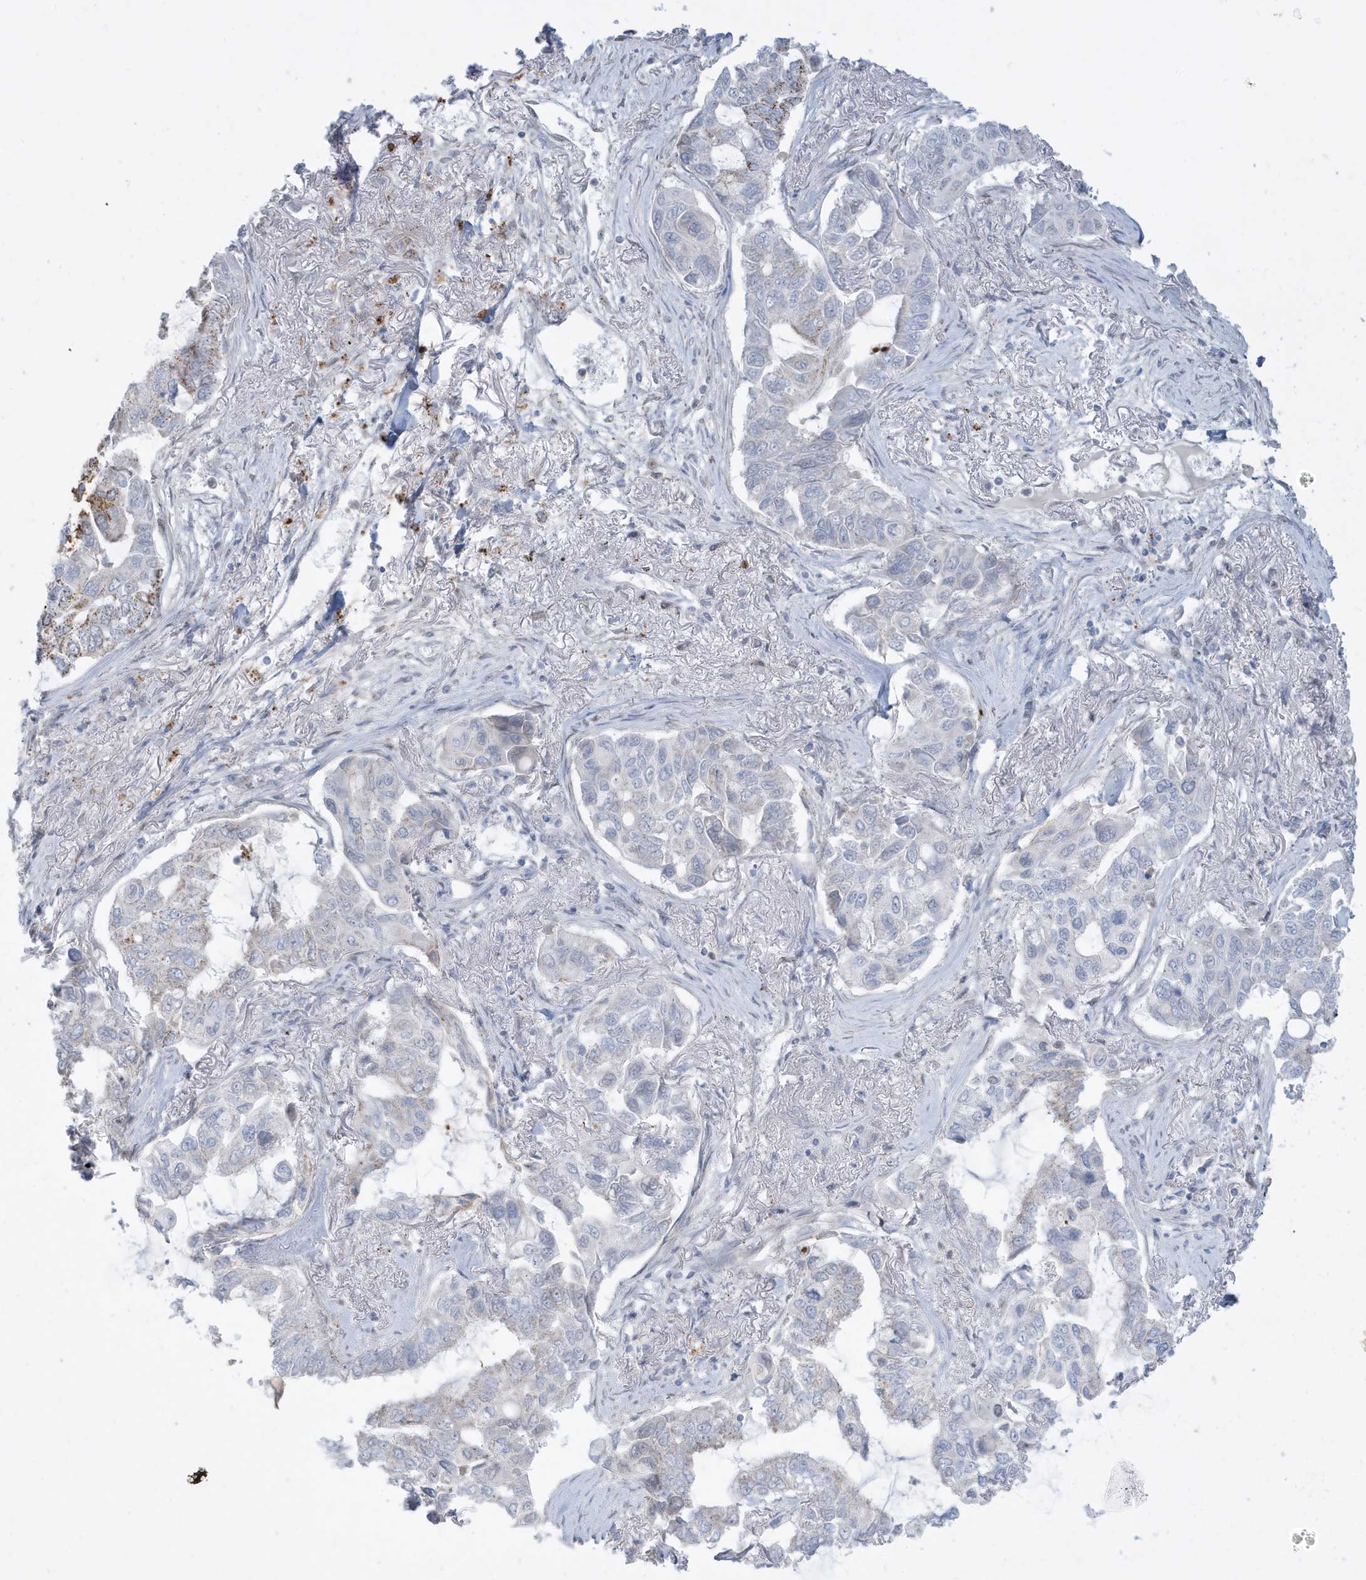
{"staining": {"intensity": "negative", "quantity": "none", "location": "none"}, "tissue": "lung cancer", "cell_type": "Tumor cells", "image_type": "cancer", "snomed": [{"axis": "morphology", "description": "Adenocarcinoma, NOS"}, {"axis": "topography", "description": "Lung"}], "caption": "Adenocarcinoma (lung) was stained to show a protein in brown. There is no significant expression in tumor cells. The staining was performed using DAB to visualize the protein expression in brown, while the nuclei were stained in blue with hematoxylin (Magnification: 20x).", "gene": "FNDC1", "patient": {"sex": "male", "age": 64}}